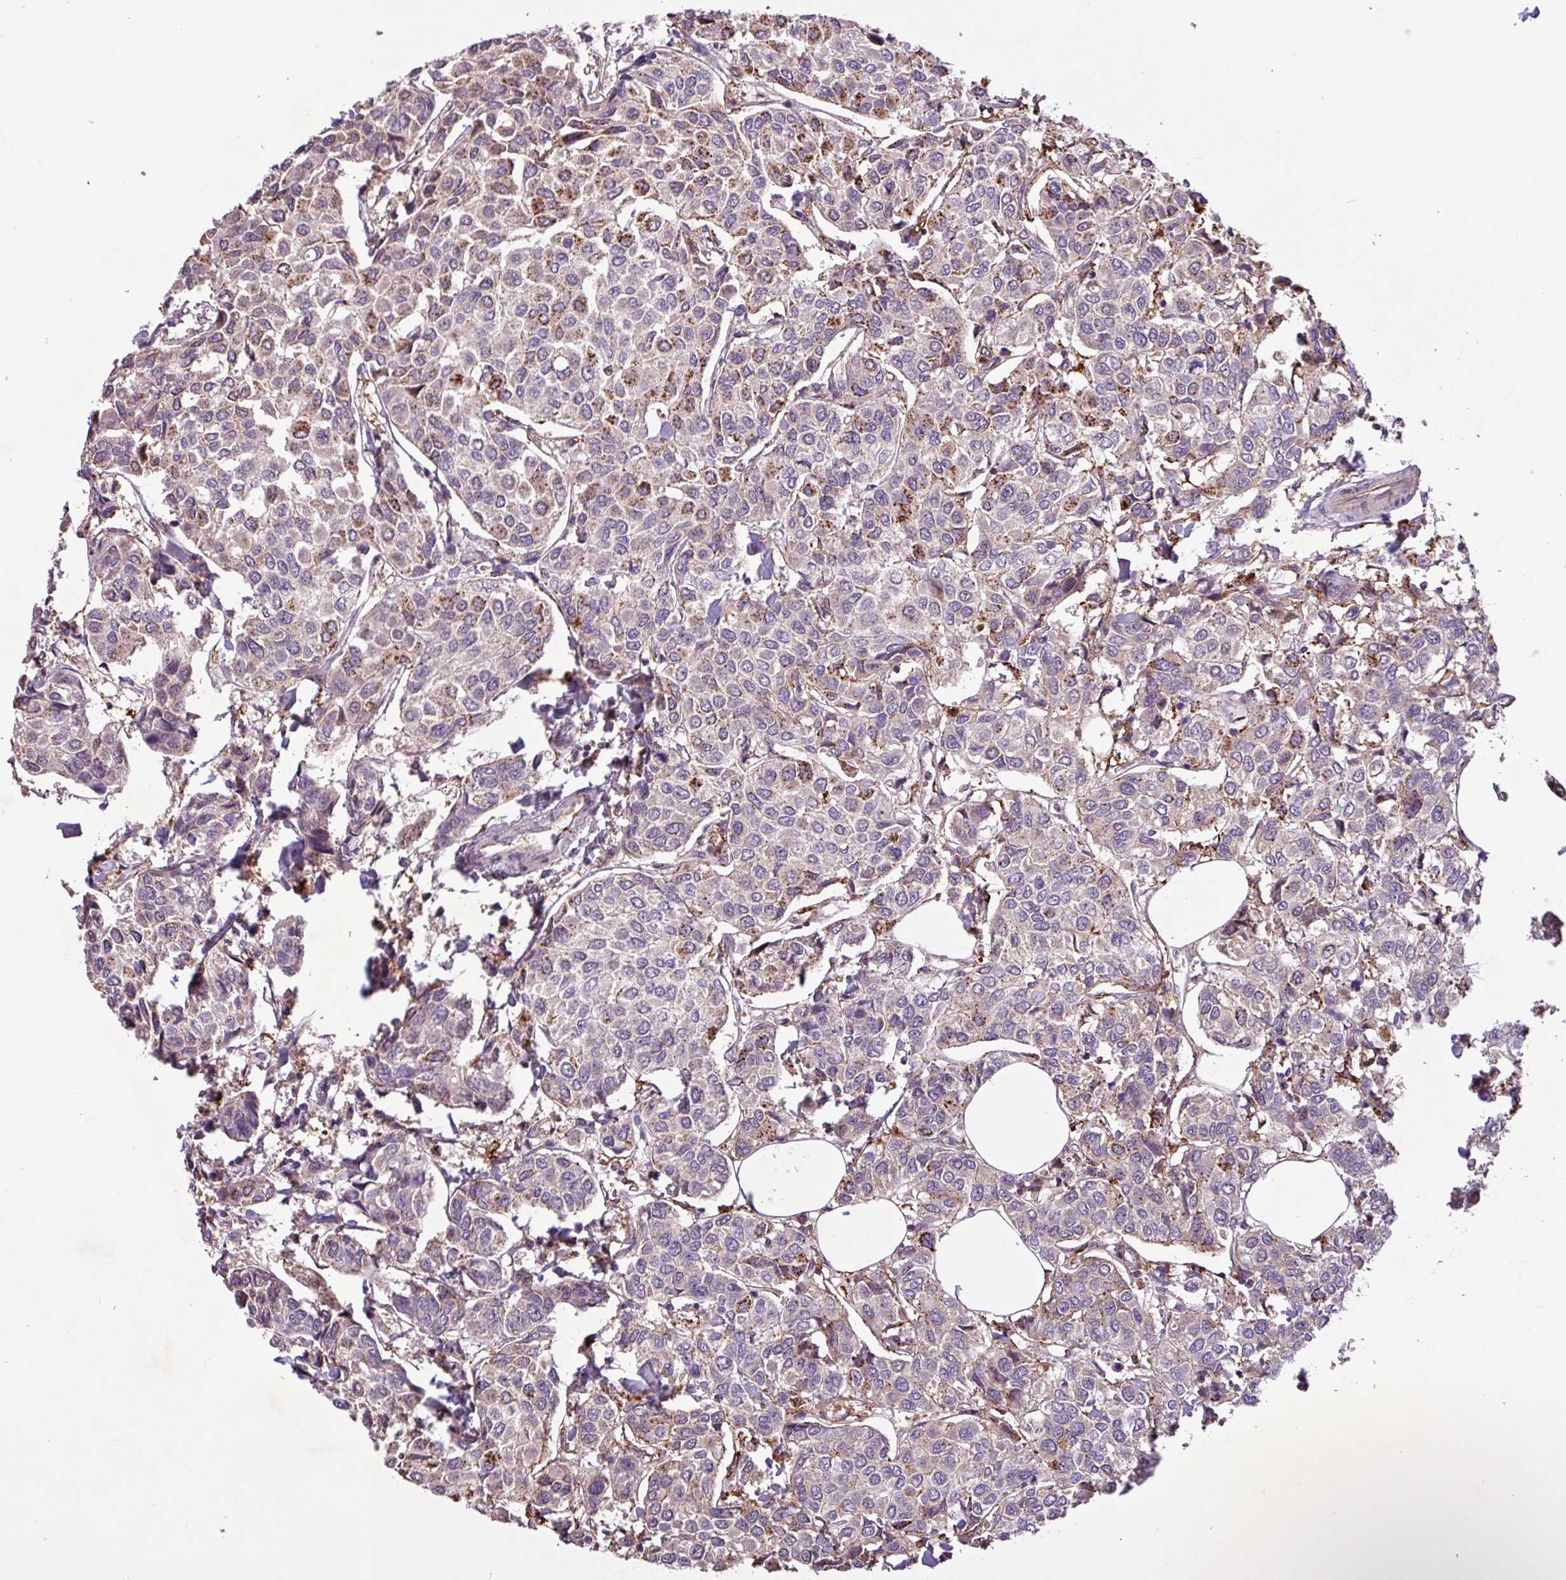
{"staining": {"intensity": "moderate", "quantity": "<25%", "location": "cytoplasmic/membranous"}, "tissue": "breast cancer", "cell_type": "Tumor cells", "image_type": "cancer", "snomed": [{"axis": "morphology", "description": "Duct carcinoma"}, {"axis": "topography", "description": "Breast"}], "caption": "Moderate cytoplasmic/membranous positivity is appreciated in approximately <25% of tumor cells in breast cancer (invasive ductal carcinoma). Using DAB (brown) and hematoxylin (blue) stains, captured at high magnification using brightfield microscopy.", "gene": "RPP25L", "patient": {"sex": "female", "age": 55}}